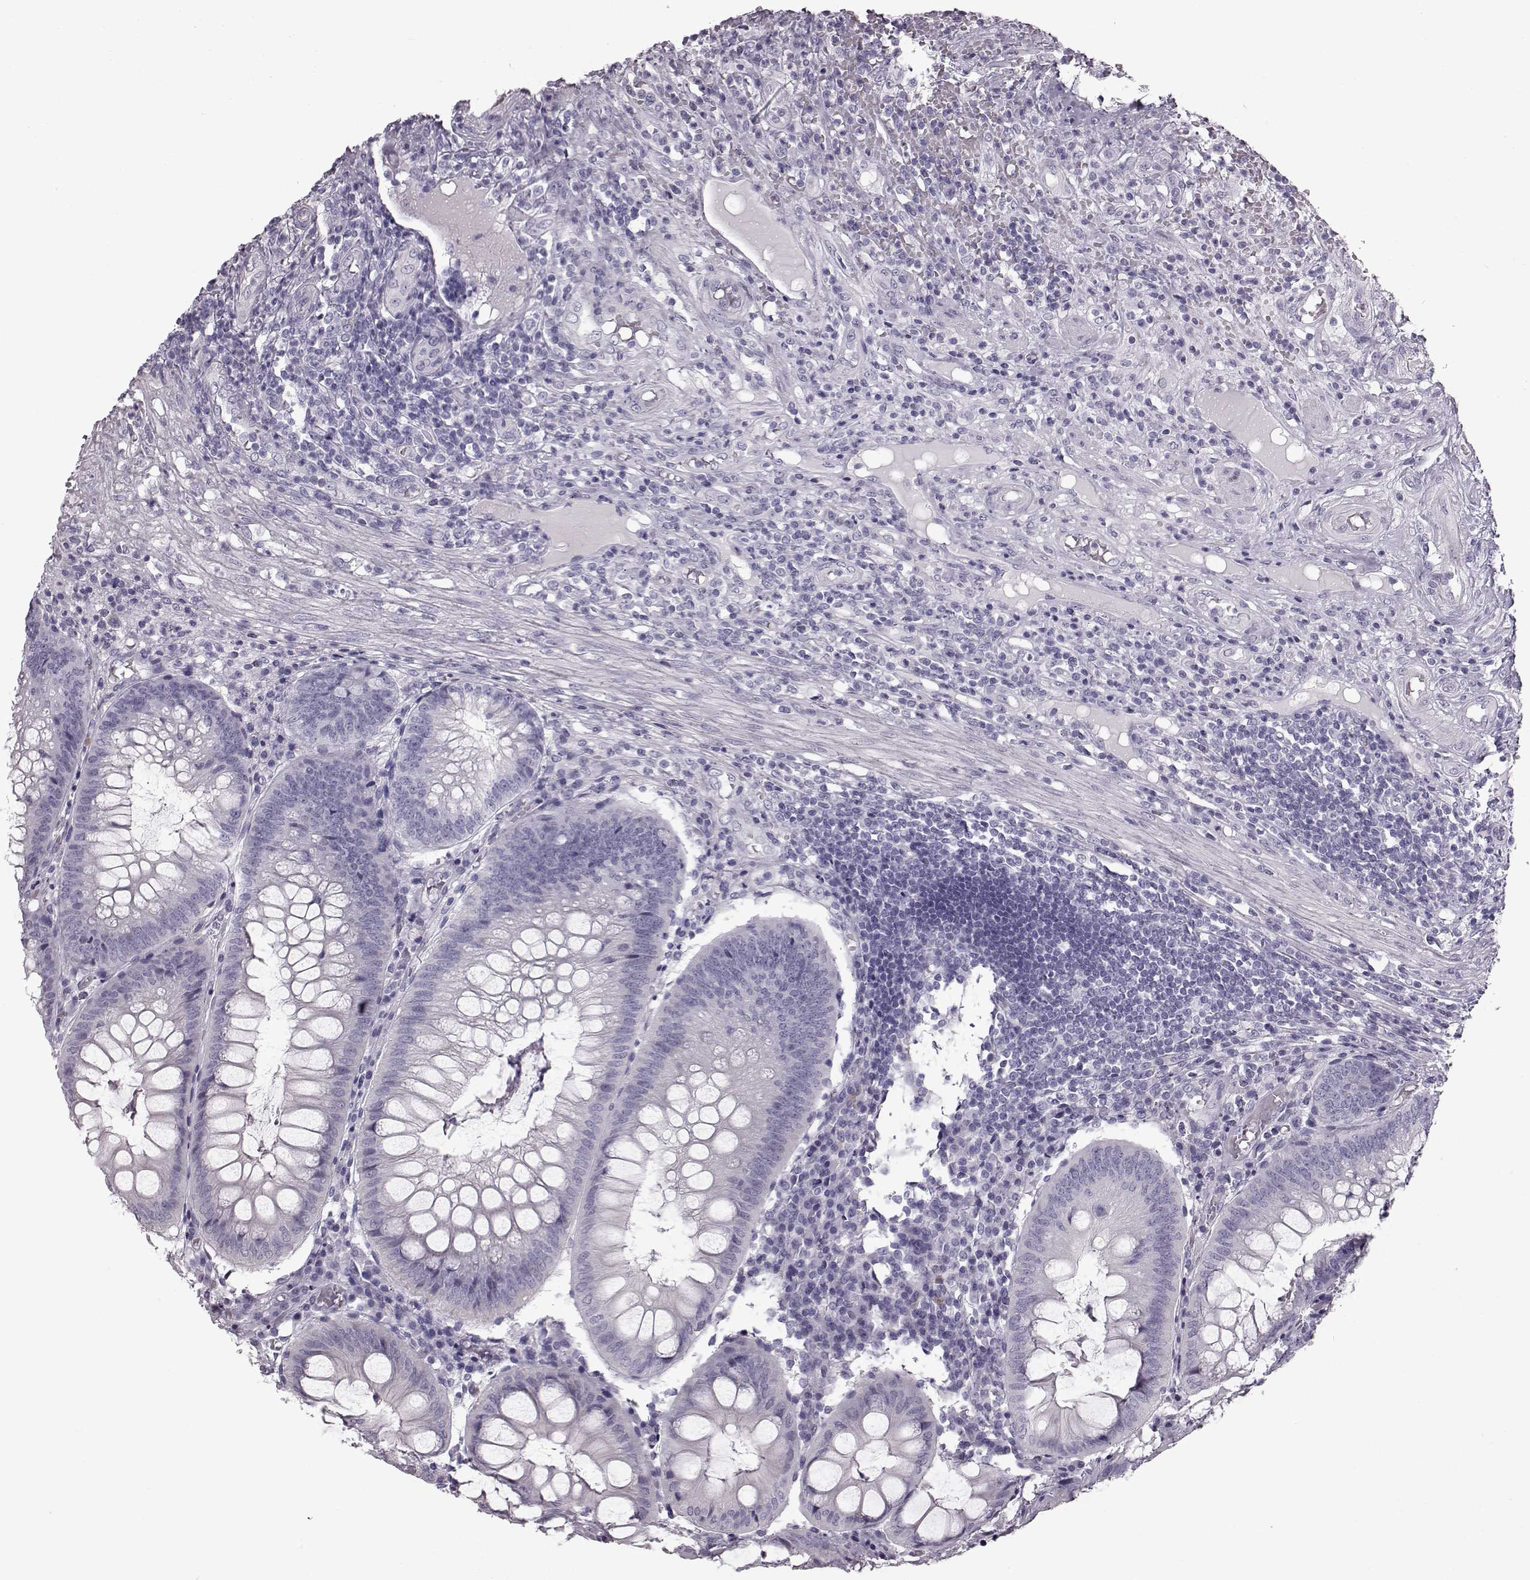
{"staining": {"intensity": "negative", "quantity": "none", "location": "none"}, "tissue": "appendix", "cell_type": "Glandular cells", "image_type": "normal", "snomed": [{"axis": "morphology", "description": "Normal tissue, NOS"}, {"axis": "morphology", "description": "Inflammation, NOS"}, {"axis": "topography", "description": "Appendix"}], "caption": "IHC of benign appendix exhibits no positivity in glandular cells.", "gene": "TCHHL1", "patient": {"sex": "male", "age": 16}}